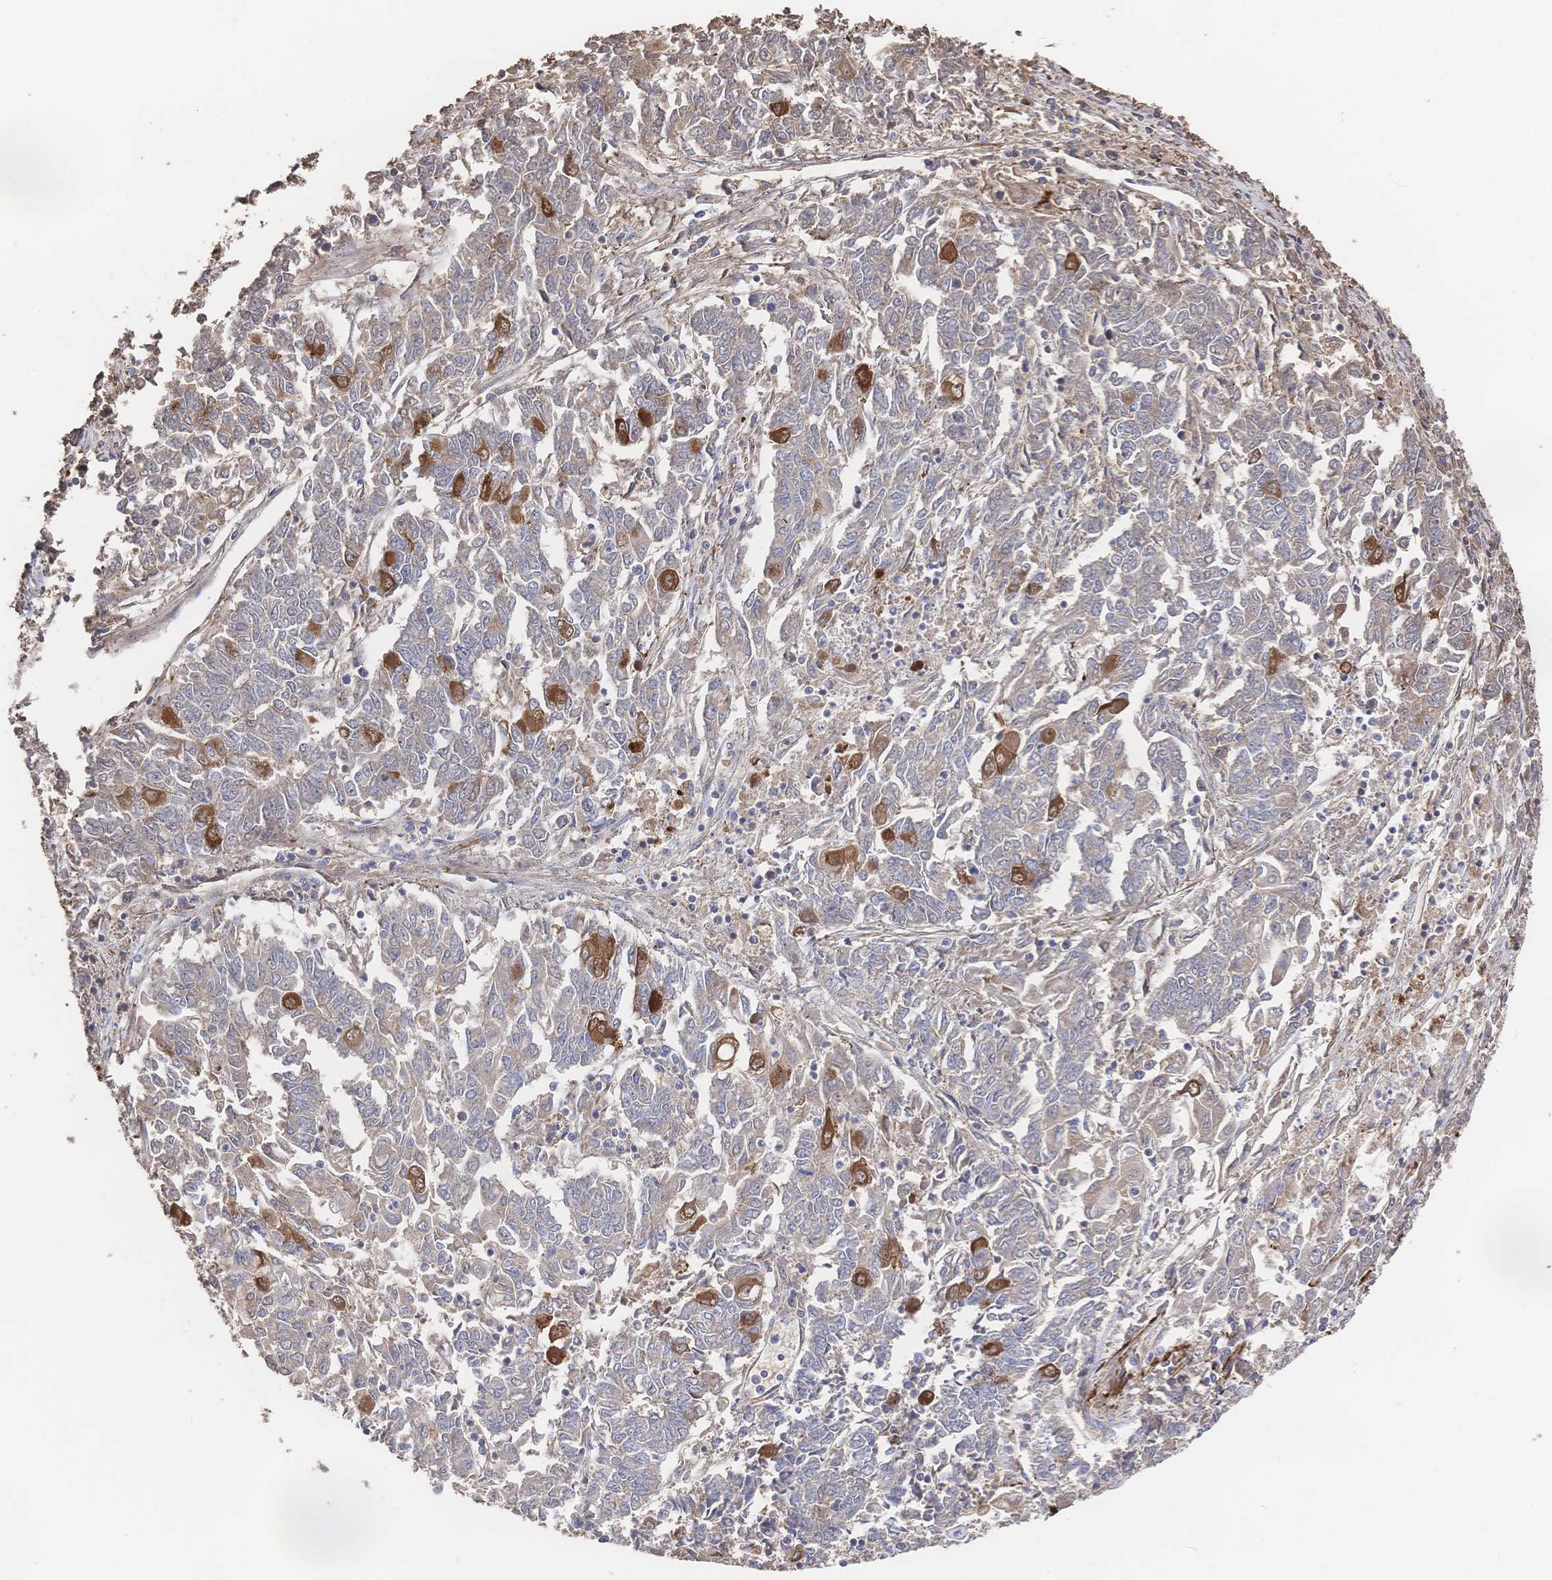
{"staining": {"intensity": "moderate", "quantity": "<25%", "location": "cytoplasmic/membranous"}, "tissue": "endometrial cancer", "cell_type": "Tumor cells", "image_type": "cancer", "snomed": [{"axis": "morphology", "description": "Adenocarcinoma, NOS"}, {"axis": "topography", "description": "Endometrium"}], "caption": "Endometrial cancer (adenocarcinoma) stained with DAB (3,3'-diaminobenzidine) IHC demonstrates low levels of moderate cytoplasmic/membranous staining in about <25% of tumor cells. (DAB = brown stain, brightfield microscopy at high magnification).", "gene": "DNAJA4", "patient": {"sex": "female", "age": 54}}